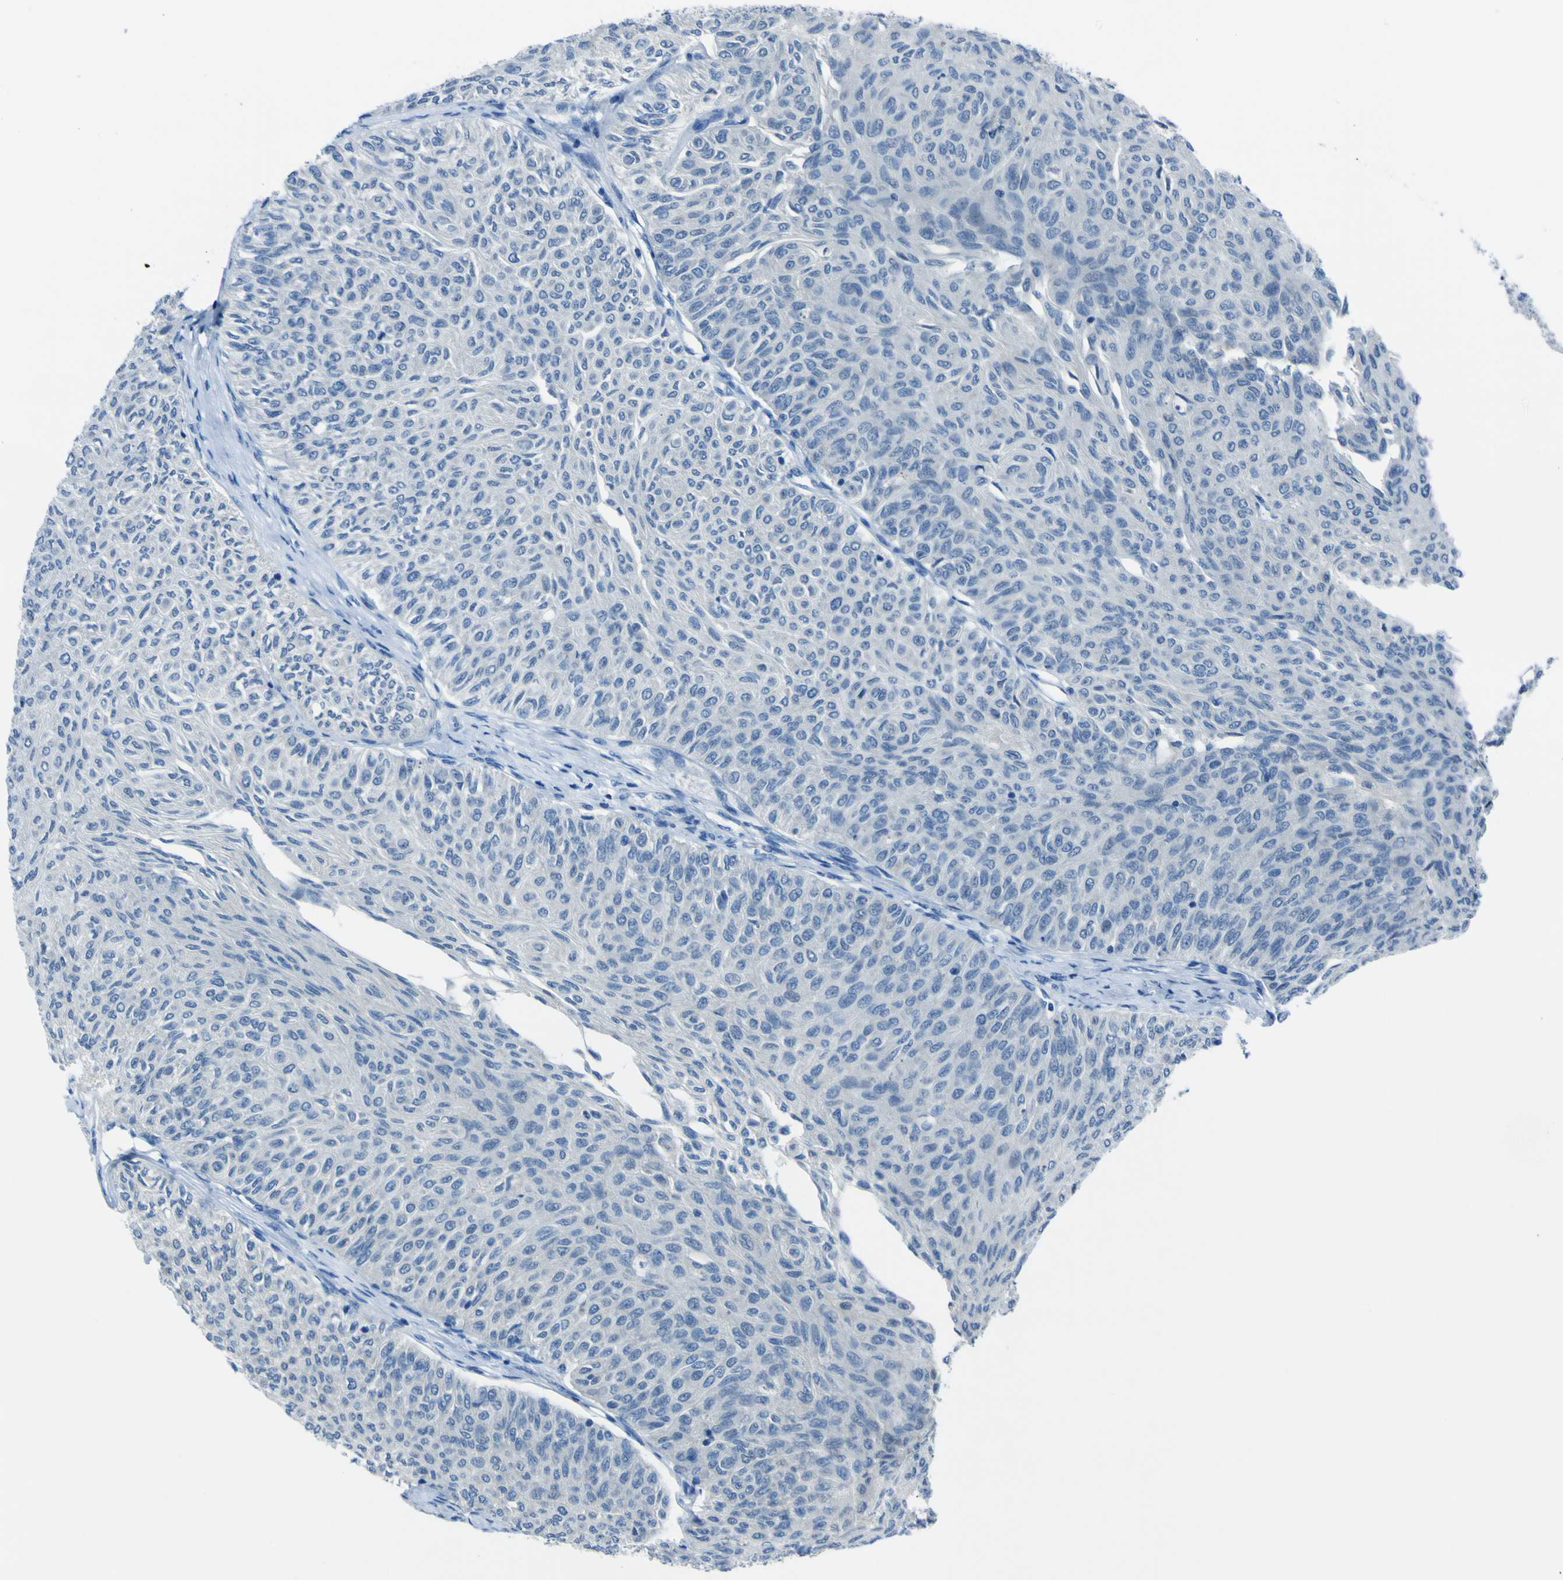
{"staining": {"intensity": "negative", "quantity": "none", "location": "none"}, "tissue": "urothelial cancer", "cell_type": "Tumor cells", "image_type": "cancer", "snomed": [{"axis": "morphology", "description": "Urothelial carcinoma, Low grade"}, {"axis": "topography", "description": "Urinary bladder"}], "caption": "This is an immunohistochemistry histopathology image of human urothelial cancer. There is no staining in tumor cells.", "gene": "PHKG1", "patient": {"sex": "male", "age": 78}}